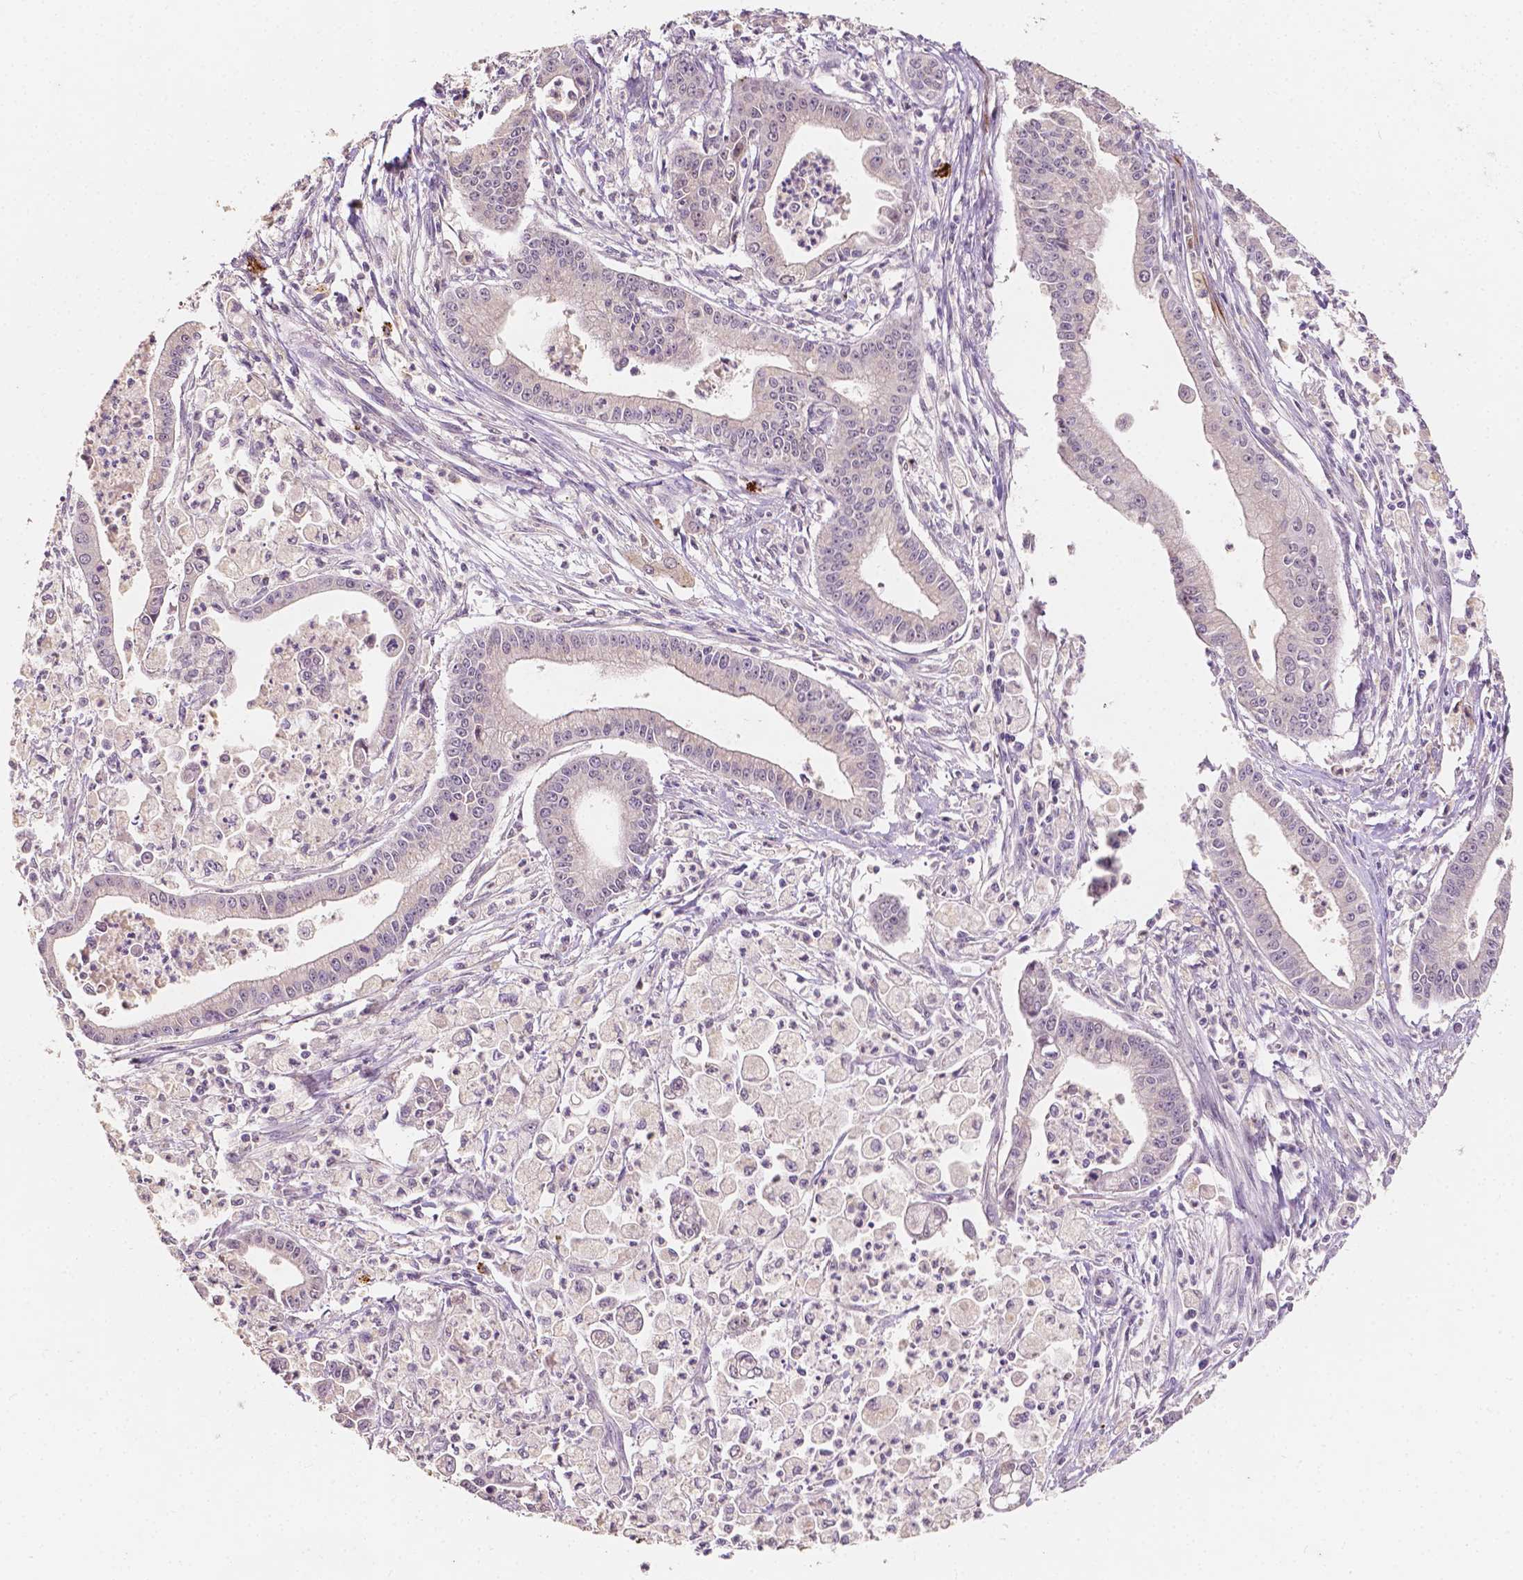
{"staining": {"intensity": "negative", "quantity": "none", "location": "none"}, "tissue": "pancreatic cancer", "cell_type": "Tumor cells", "image_type": "cancer", "snomed": [{"axis": "morphology", "description": "Adenocarcinoma, NOS"}, {"axis": "topography", "description": "Pancreas"}], "caption": "This is a photomicrograph of immunohistochemistry staining of adenocarcinoma (pancreatic), which shows no expression in tumor cells. (Brightfield microscopy of DAB IHC at high magnification).", "gene": "SIRT2", "patient": {"sex": "female", "age": 65}}